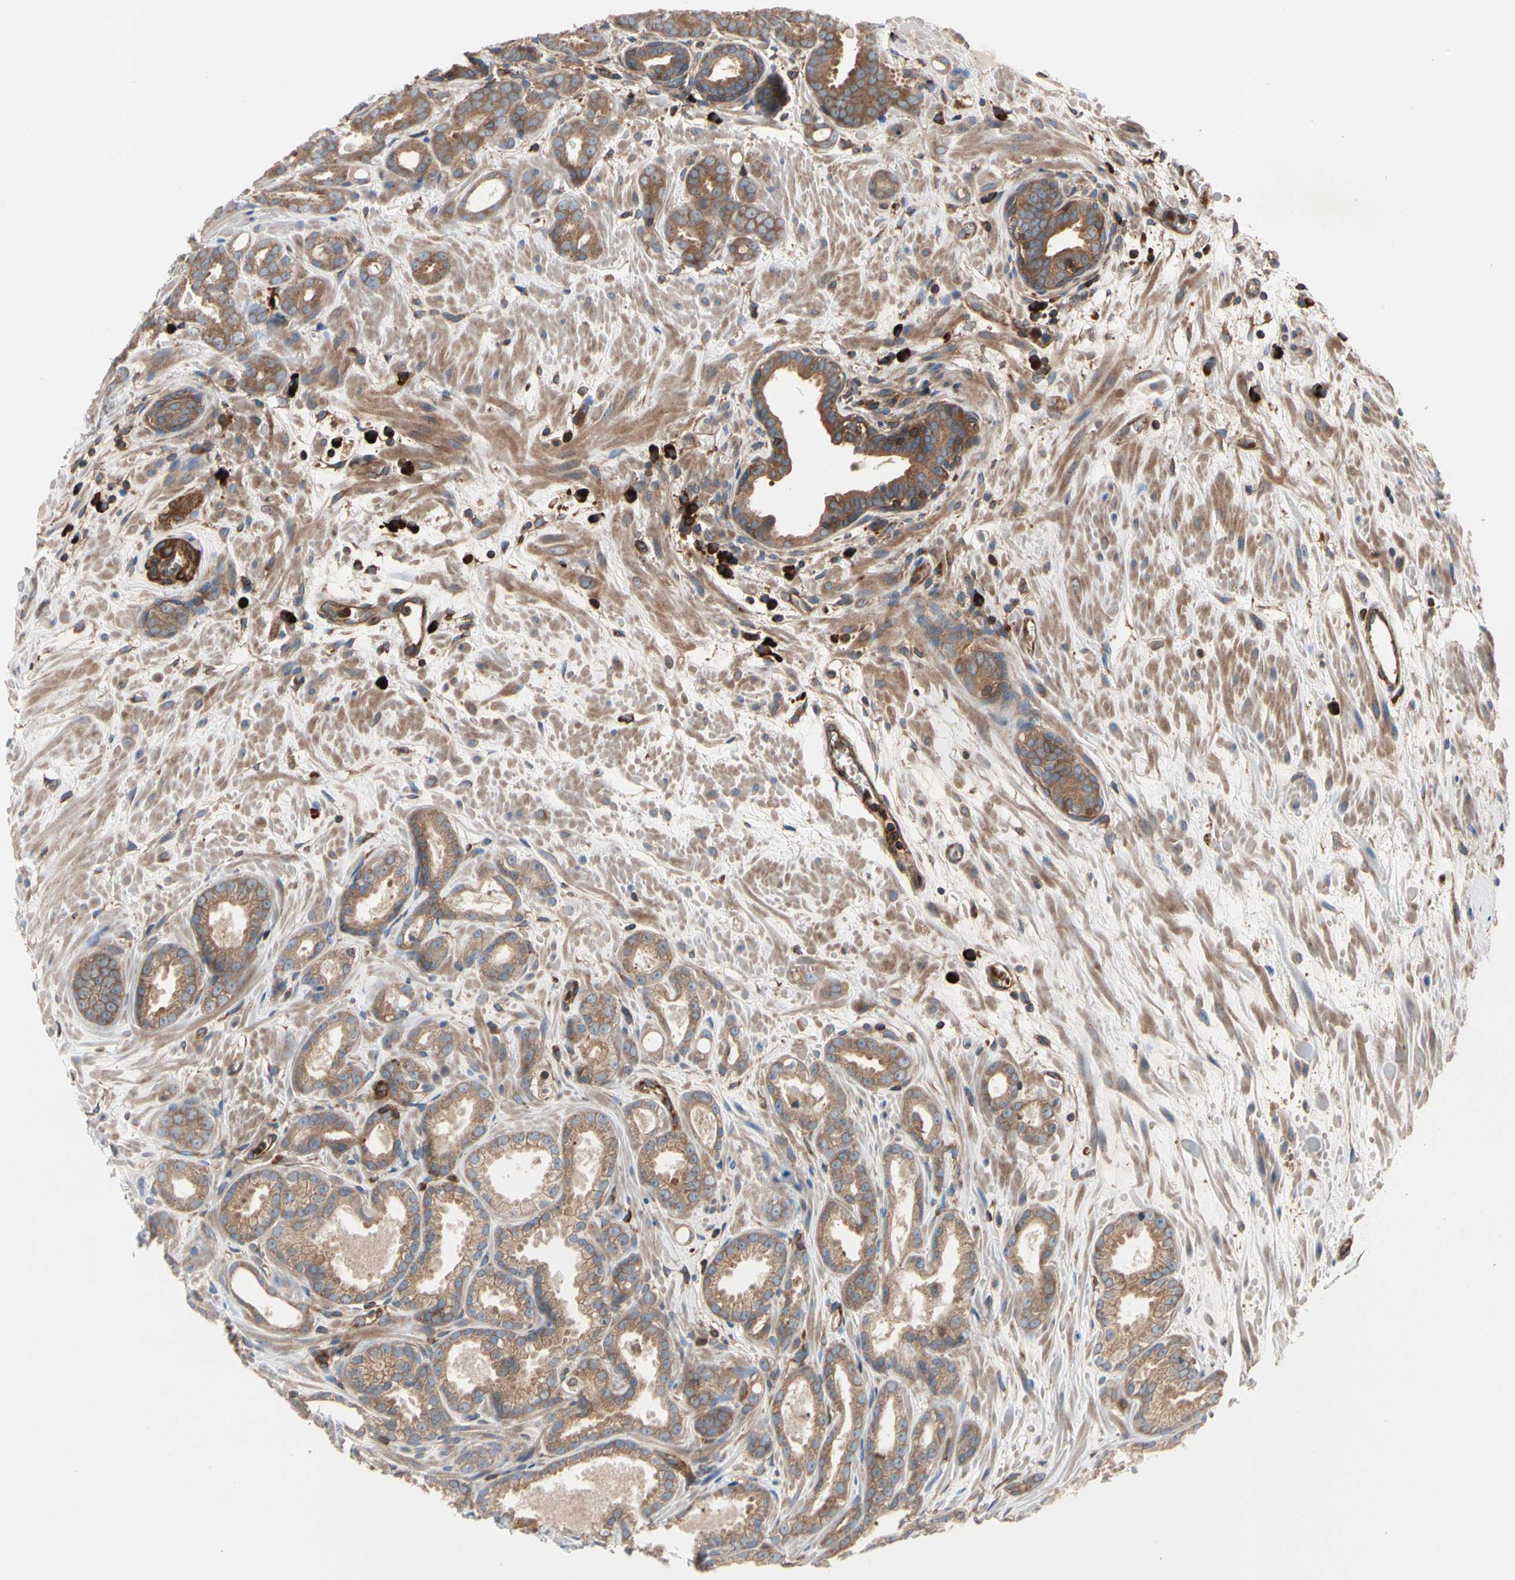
{"staining": {"intensity": "moderate", "quantity": ">75%", "location": "cytoplasmic/membranous"}, "tissue": "prostate cancer", "cell_type": "Tumor cells", "image_type": "cancer", "snomed": [{"axis": "morphology", "description": "Adenocarcinoma, Low grade"}, {"axis": "topography", "description": "Prostate"}], "caption": "Brown immunohistochemical staining in human prostate cancer (low-grade adenocarcinoma) reveals moderate cytoplasmic/membranous expression in about >75% of tumor cells. (DAB (3,3'-diaminobenzidine) IHC with brightfield microscopy, high magnification).", "gene": "ROCK1", "patient": {"sex": "male", "age": 57}}